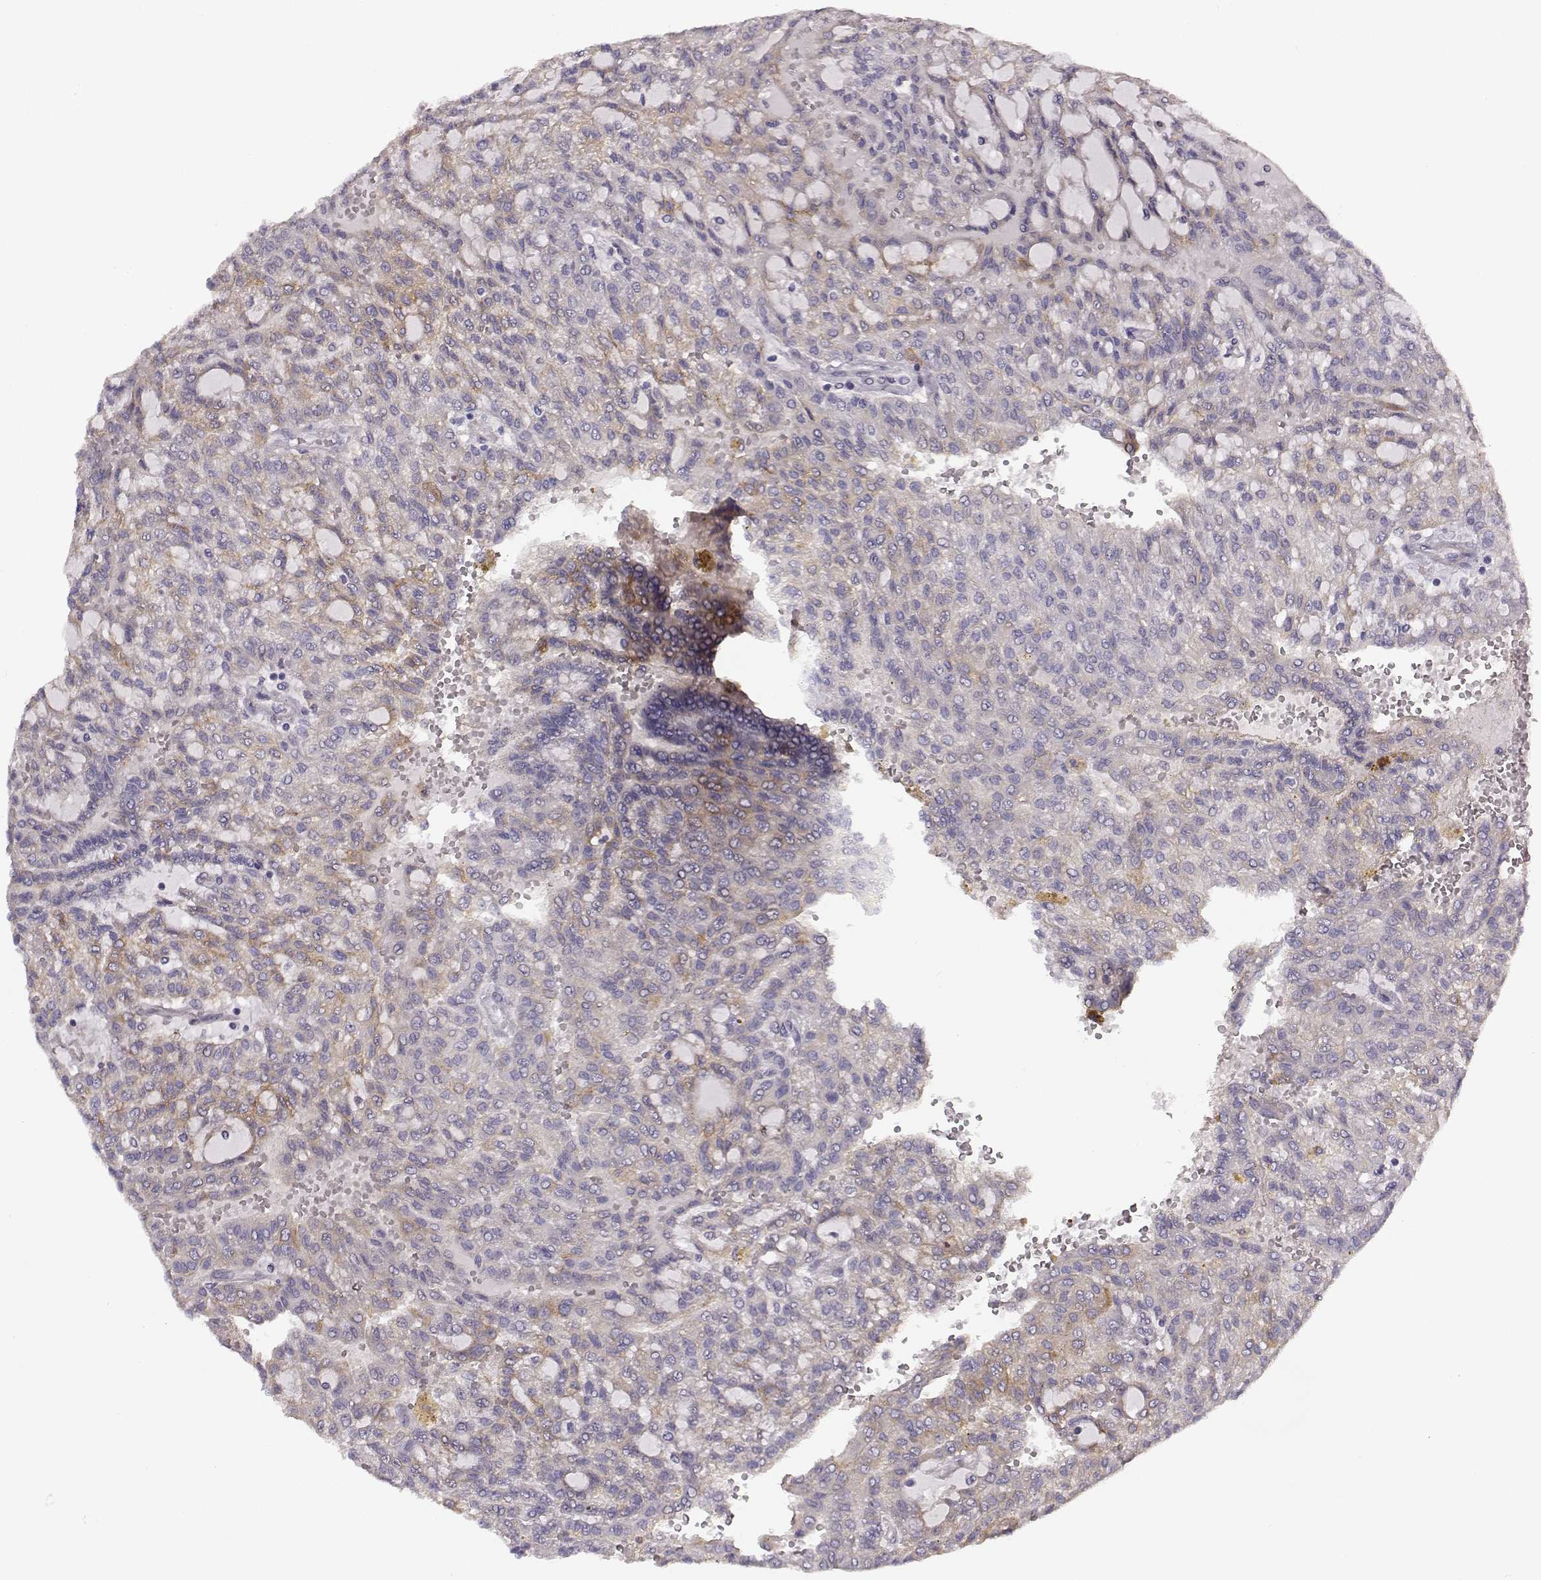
{"staining": {"intensity": "weak", "quantity": "<25%", "location": "cytoplasmic/membranous"}, "tissue": "renal cancer", "cell_type": "Tumor cells", "image_type": "cancer", "snomed": [{"axis": "morphology", "description": "Adenocarcinoma, NOS"}, {"axis": "topography", "description": "Kidney"}], "caption": "DAB immunohistochemical staining of human renal cancer (adenocarcinoma) exhibits no significant expression in tumor cells. (DAB (3,3'-diaminobenzidine) IHC with hematoxylin counter stain).", "gene": "TRIM69", "patient": {"sex": "male", "age": 63}}